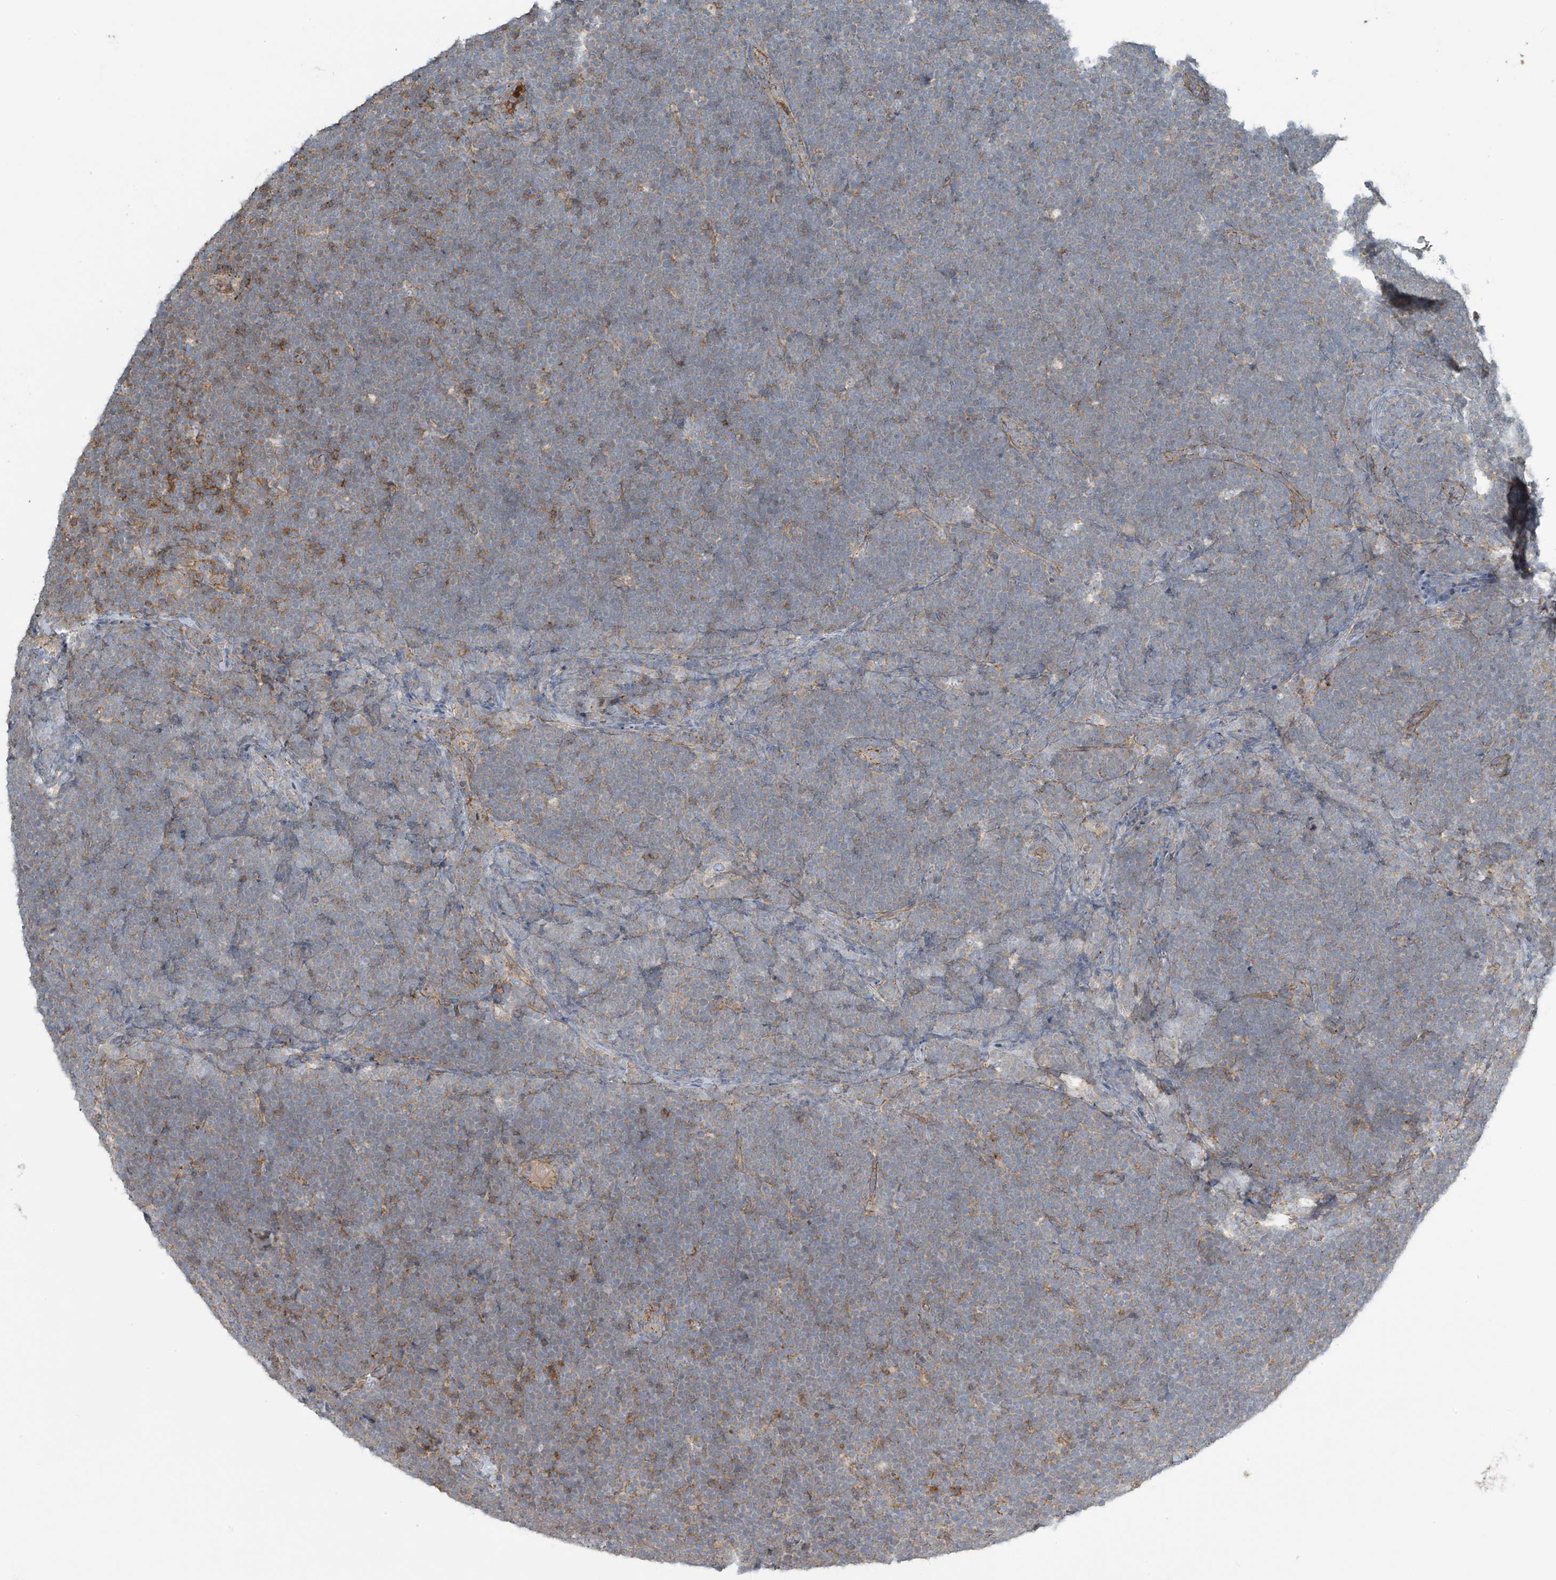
{"staining": {"intensity": "weak", "quantity": "25%-75%", "location": "cytoplasmic/membranous"}, "tissue": "lymphoma", "cell_type": "Tumor cells", "image_type": "cancer", "snomed": [{"axis": "morphology", "description": "Malignant lymphoma, non-Hodgkin's type, High grade"}, {"axis": "topography", "description": "Lymph node"}], "caption": "Protein expression by IHC demonstrates weak cytoplasmic/membranous expression in approximately 25%-75% of tumor cells in malignant lymphoma, non-Hodgkin's type (high-grade).", "gene": "SLC9A2", "patient": {"sex": "male", "age": 13}}